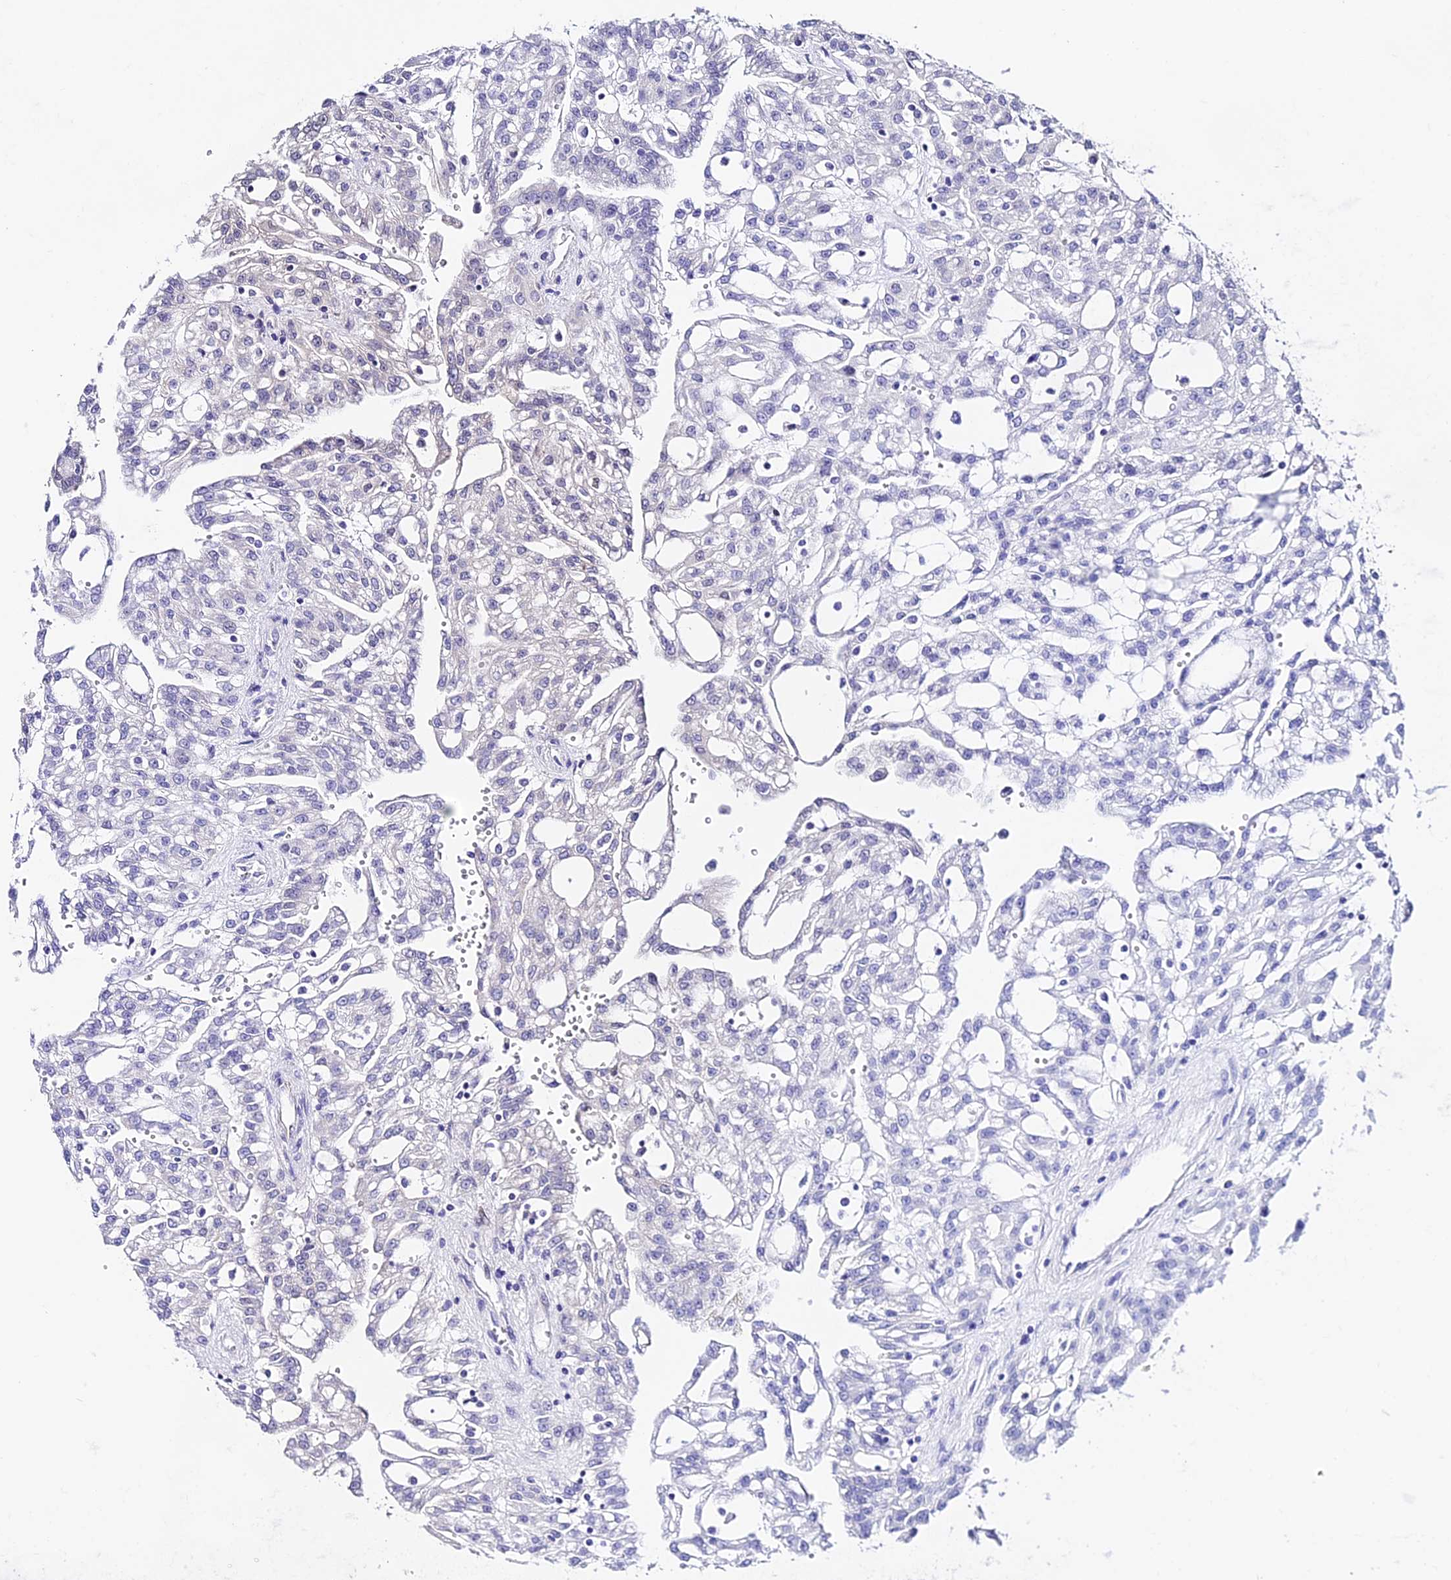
{"staining": {"intensity": "negative", "quantity": "none", "location": "none"}, "tissue": "renal cancer", "cell_type": "Tumor cells", "image_type": "cancer", "snomed": [{"axis": "morphology", "description": "Adenocarcinoma, NOS"}, {"axis": "topography", "description": "Kidney"}], "caption": "Tumor cells show no significant protein positivity in renal cancer (adenocarcinoma).", "gene": "POFUT2", "patient": {"sex": "male", "age": 63}}